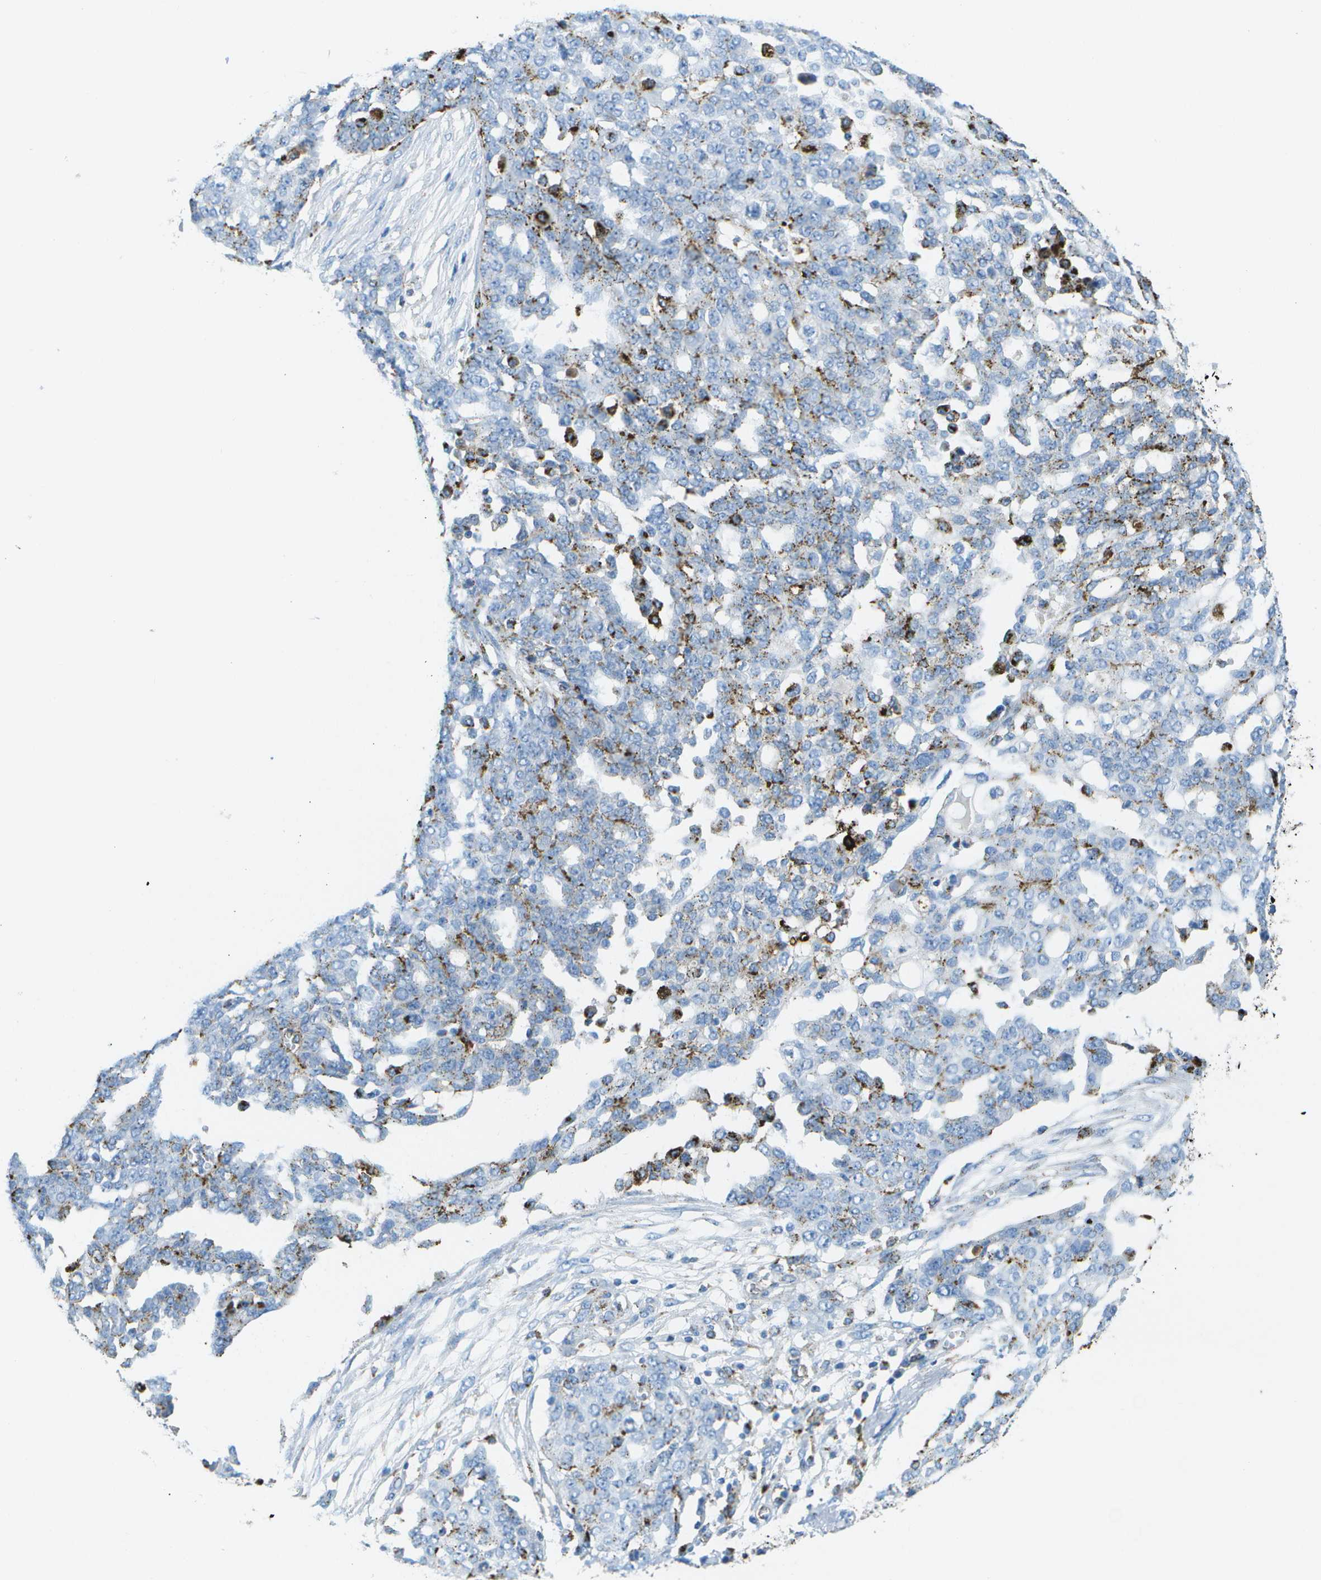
{"staining": {"intensity": "moderate", "quantity": "25%-75%", "location": "cytoplasmic/membranous"}, "tissue": "ovarian cancer", "cell_type": "Tumor cells", "image_type": "cancer", "snomed": [{"axis": "morphology", "description": "Cystadenocarcinoma, serous, NOS"}, {"axis": "topography", "description": "Soft tissue"}, {"axis": "topography", "description": "Ovary"}], "caption": "The micrograph demonstrates immunohistochemical staining of serous cystadenocarcinoma (ovarian). There is moderate cytoplasmic/membranous positivity is present in approximately 25%-75% of tumor cells.", "gene": "PRCP", "patient": {"sex": "female", "age": 57}}